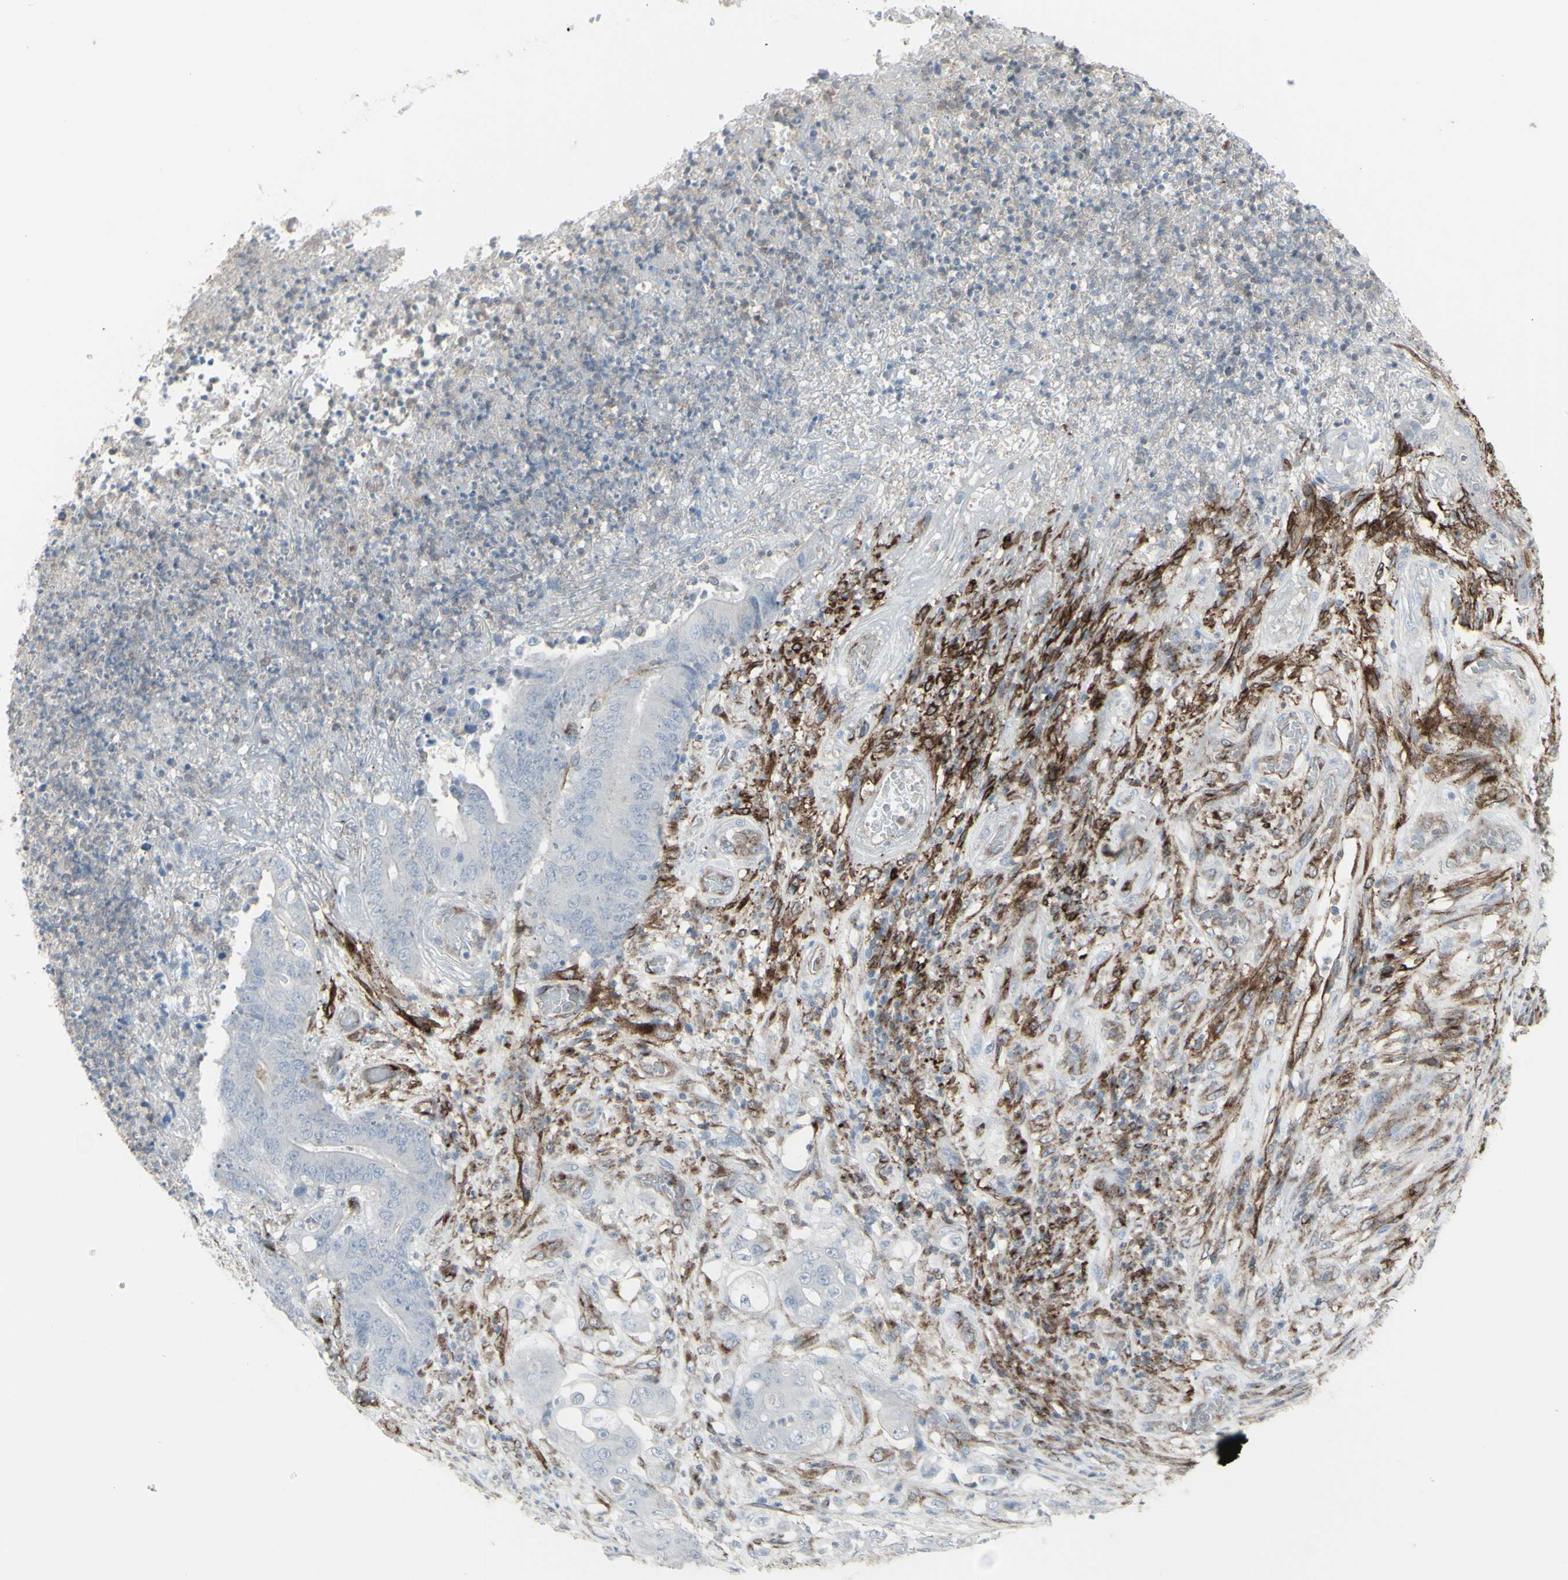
{"staining": {"intensity": "negative", "quantity": "none", "location": "none"}, "tissue": "stomach cancer", "cell_type": "Tumor cells", "image_type": "cancer", "snomed": [{"axis": "morphology", "description": "Adenocarcinoma, NOS"}, {"axis": "topography", "description": "Stomach"}], "caption": "Tumor cells are negative for brown protein staining in stomach cancer (adenocarcinoma).", "gene": "GJA1", "patient": {"sex": "female", "age": 73}}